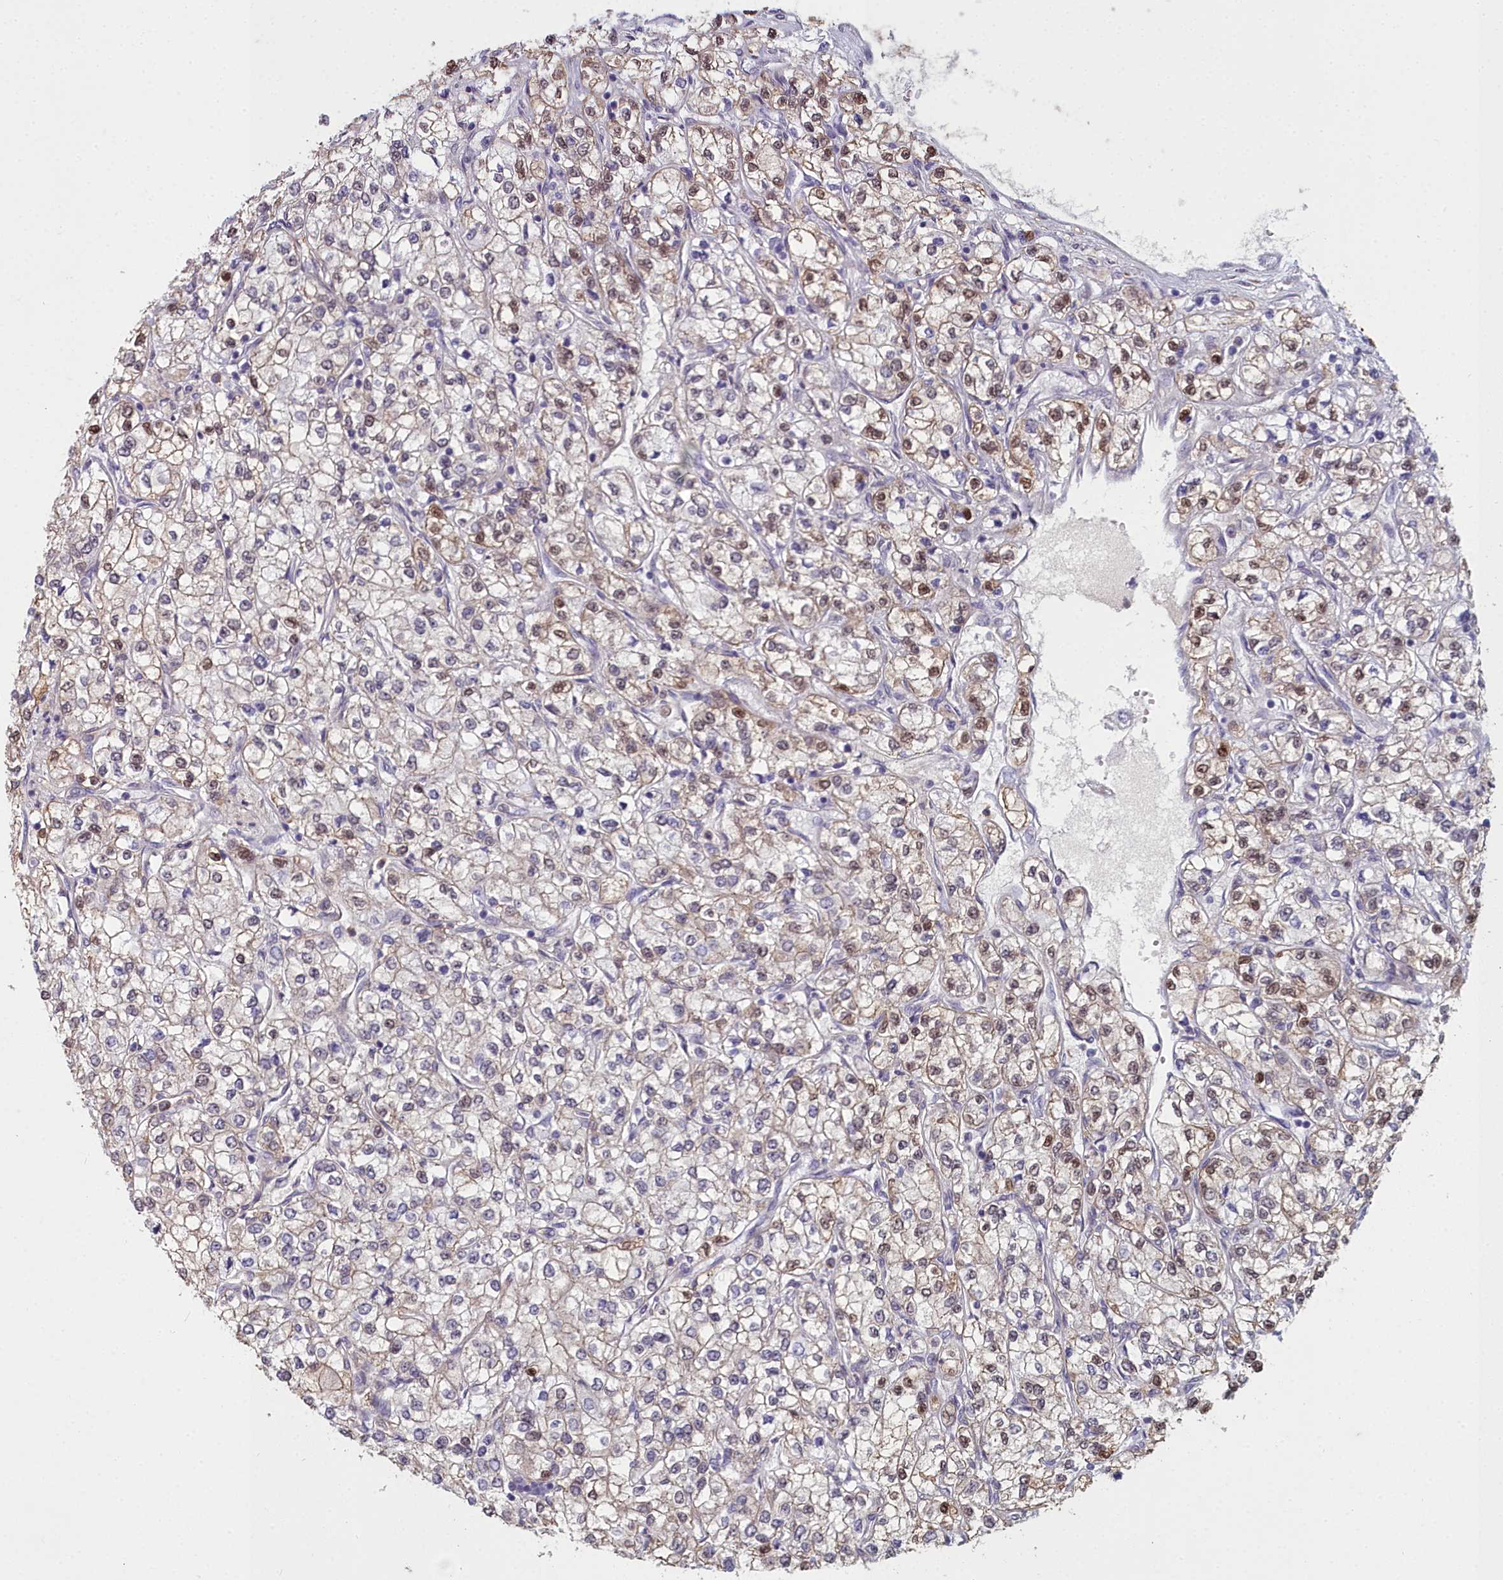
{"staining": {"intensity": "moderate", "quantity": "<25%", "location": "nuclear"}, "tissue": "renal cancer", "cell_type": "Tumor cells", "image_type": "cancer", "snomed": [{"axis": "morphology", "description": "Adenocarcinoma, NOS"}, {"axis": "topography", "description": "Kidney"}], "caption": "Tumor cells demonstrate low levels of moderate nuclear staining in approximately <25% of cells in human renal adenocarcinoma. Using DAB (3,3'-diaminobenzidine) (brown) and hematoxylin (blue) stains, captured at high magnification using brightfield microscopy.", "gene": "ZNF626", "patient": {"sex": "male", "age": 80}}